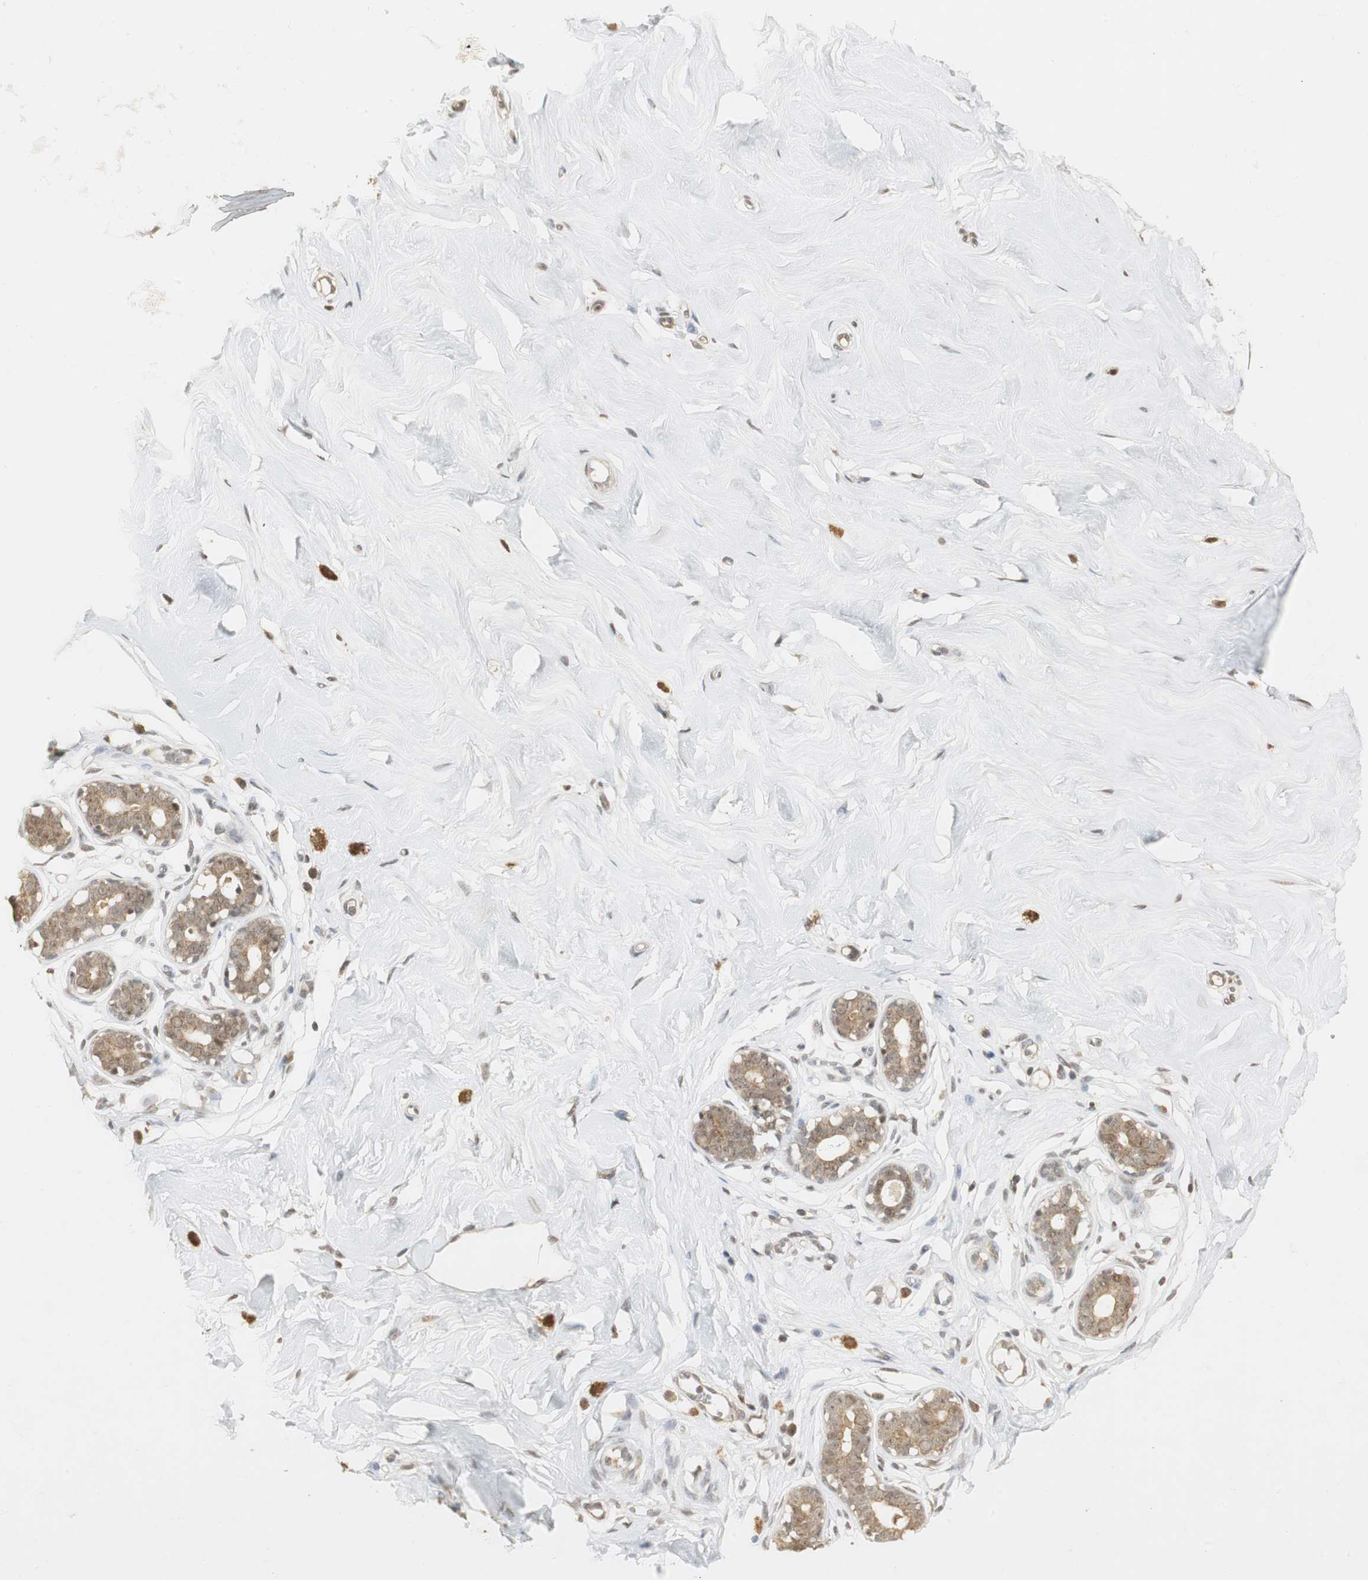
{"staining": {"intensity": "weak", "quantity": "25%-75%", "location": "cytoplasmic/membranous"}, "tissue": "breast", "cell_type": "Adipocytes", "image_type": "normal", "snomed": [{"axis": "morphology", "description": "Normal tissue, NOS"}, {"axis": "topography", "description": "Breast"}], "caption": "Brown immunohistochemical staining in unremarkable human breast exhibits weak cytoplasmic/membranous expression in about 25%-75% of adipocytes.", "gene": "ELOA", "patient": {"sex": "female", "age": 23}}